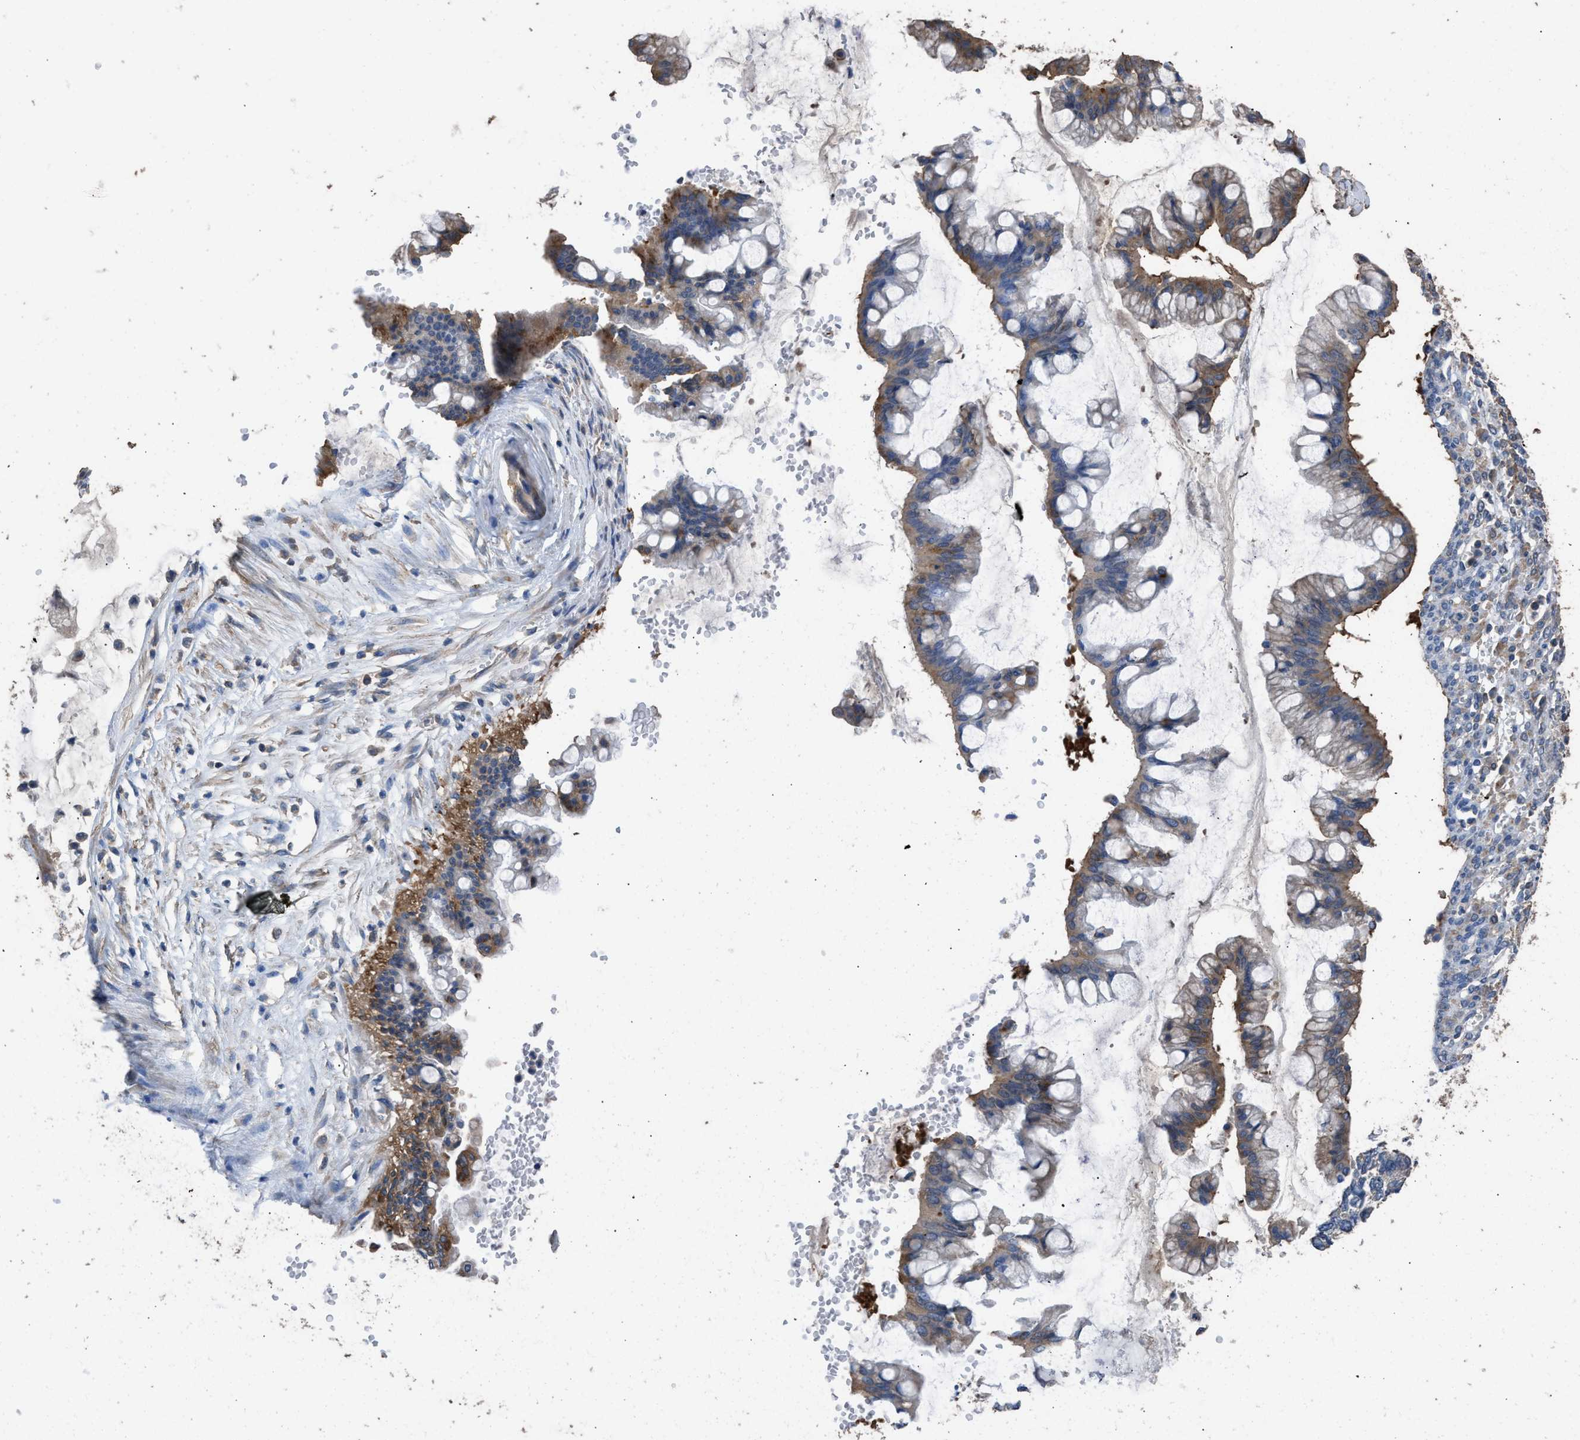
{"staining": {"intensity": "moderate", "quantity": ">75%", "location": "cytoplasmic/membranous"}, "tissue": "ovarian cancer", "cell_type": "Tumor cells", "image_type": "cancer", "snomed": [{"axis": "morphology", "description": "Cystadenocarcinoma, mucinous, NOS"}, {"axis": "topography", "description": "Ovary"}], "caption": "About >75% of tumor cells in ovarian mucinous cystadenocarcinoma exhibit moderate cytoplasmic/membranous protein expression as visualized by brown immunohistochemical staining.", "gene": "ITSN1", "patient": {"sex": "female", "age": 73}}